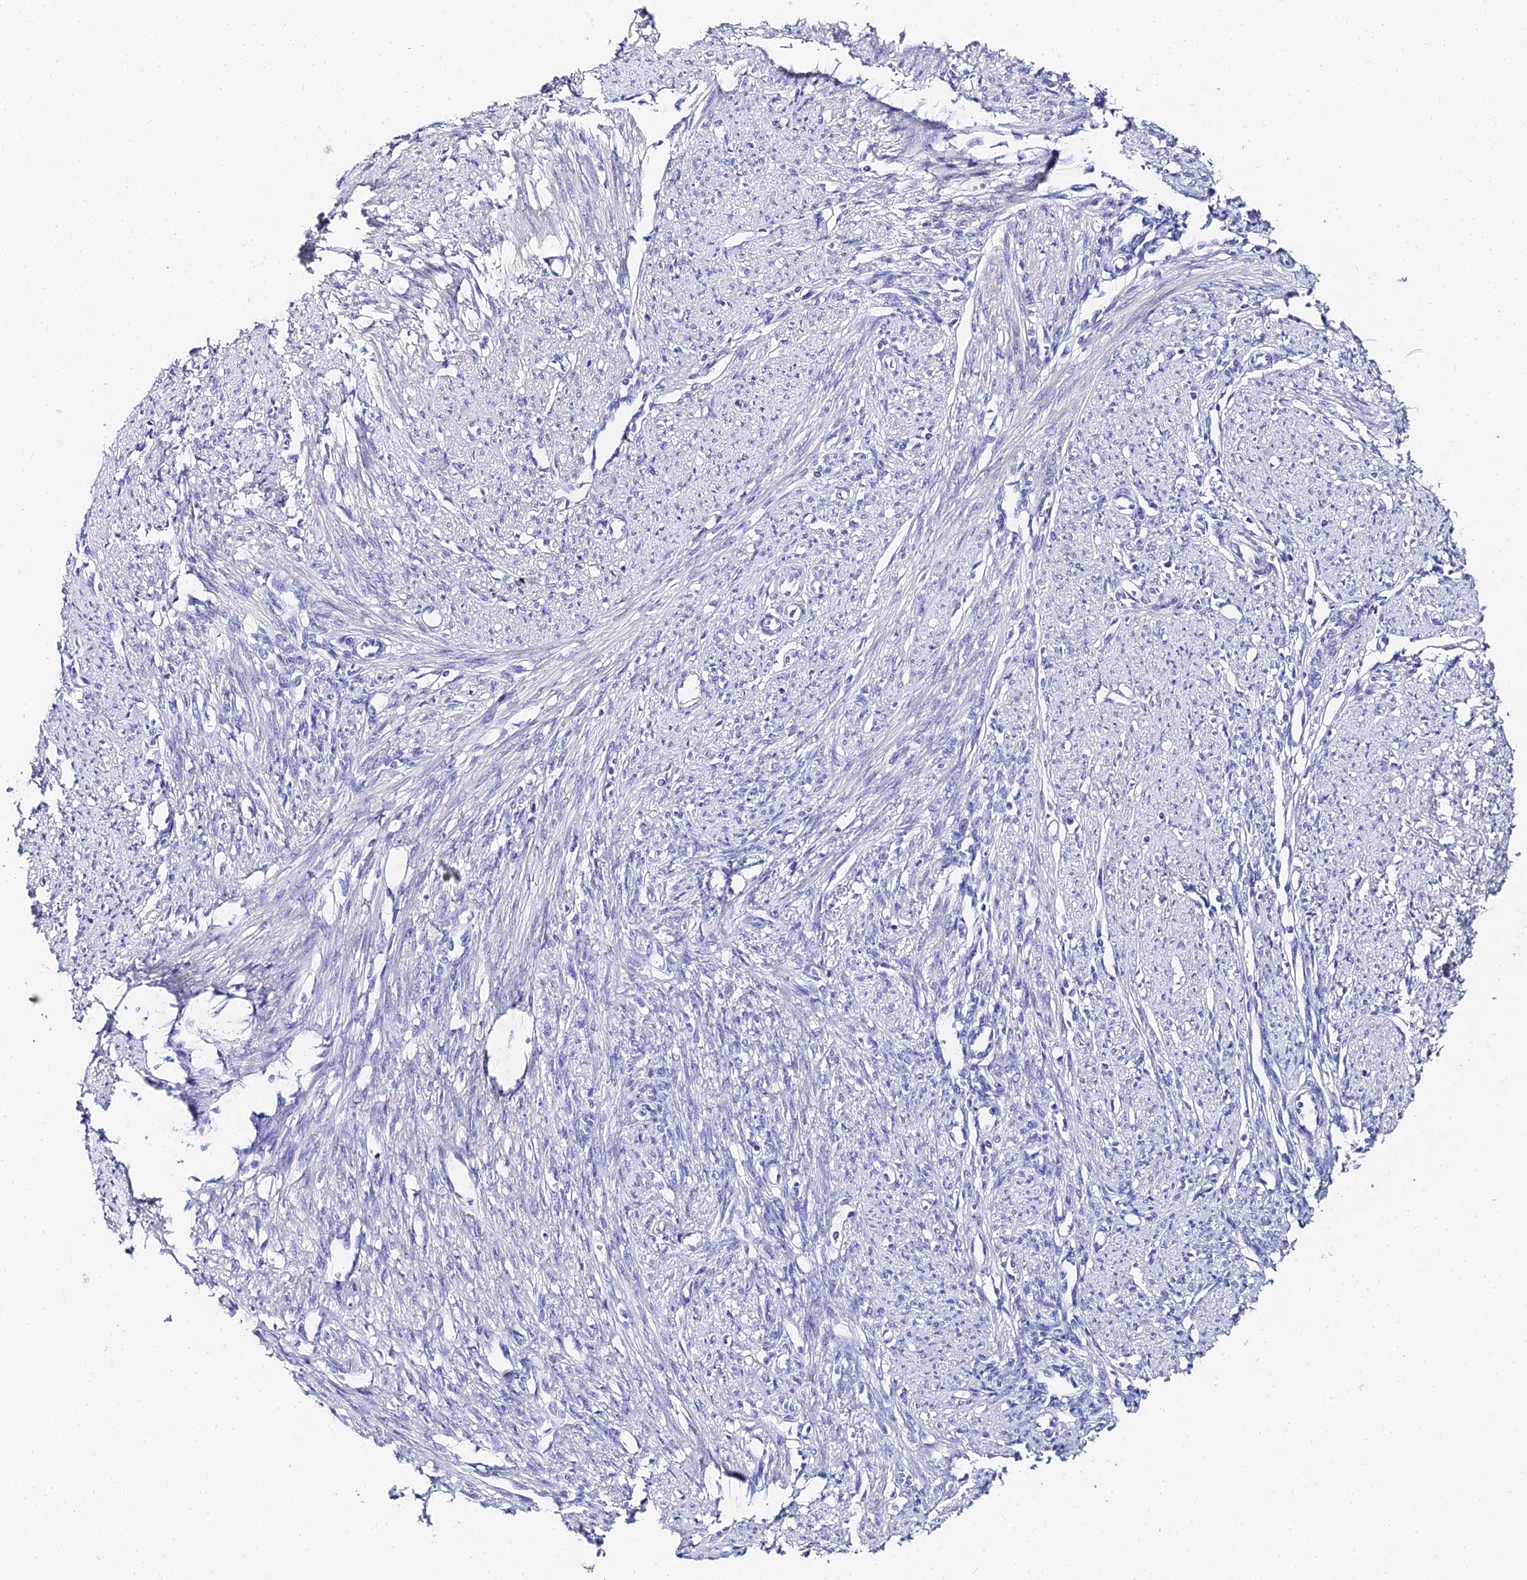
{"staining": {"intensity": "negative", "quantity": "none", "location": "none"}, "tissue": "smooth muscle", "cell_type": "Smooth muscle cells", "image_type": "normal", "snomed": [{"axis": "morphology", "description": "Normal tissue, NOS"}, {"axis": "topography", "description": "Smooth muscle"}, {"axis": "topography", "description": "Uterus"}], "caption": "This is a histopathology image of immunohistochemistry staining of benign smooth muscle, which shows no expression in smooth muscle cells. (DAB (3,3'-diaminobenzidine) immunohistochemistry visualized using brightfield microscopy, high magnification).", "gene": "KRT17", "patient": {"sex": "female", "age": 59}}